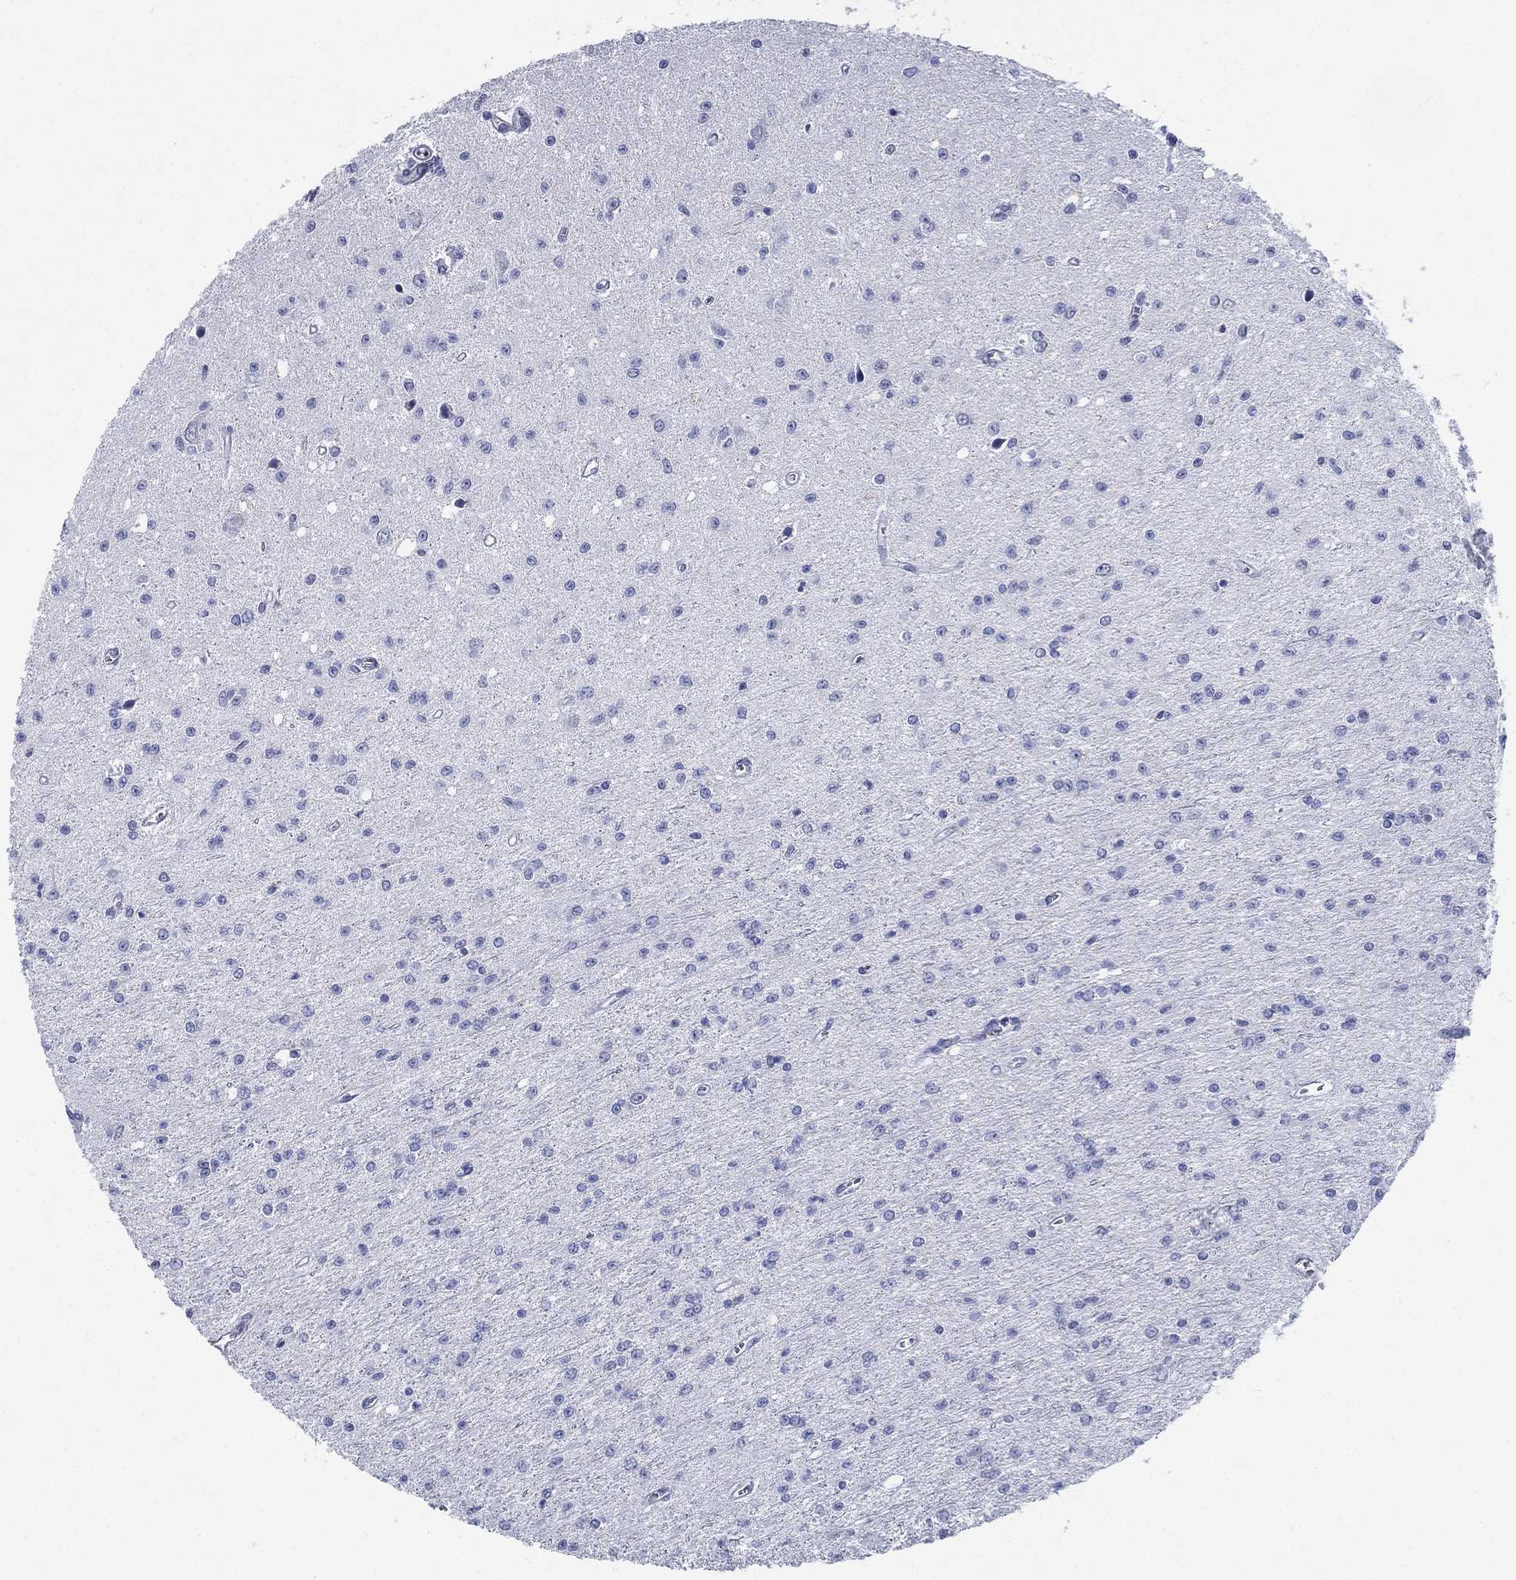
{"staining": {"intensity": "negative", "quantity": "none", "location": "none"}, "tissue": "glioma", "cell_type": "Tumor cells", "image_type": "cancer", "snomed": [{"axis": "morphology", "description": "Glioma, malignant, Low grade"}, {"axis": "topography", "description": "Brain"}], "caption": "An immunohistochemistry micrograph of glioma is shown. There is no staining in tumor cells of glioma. Nuclei are stained in blue.", "gene": "NEDD9", "patient": {"sex": "female", "age": 45}}